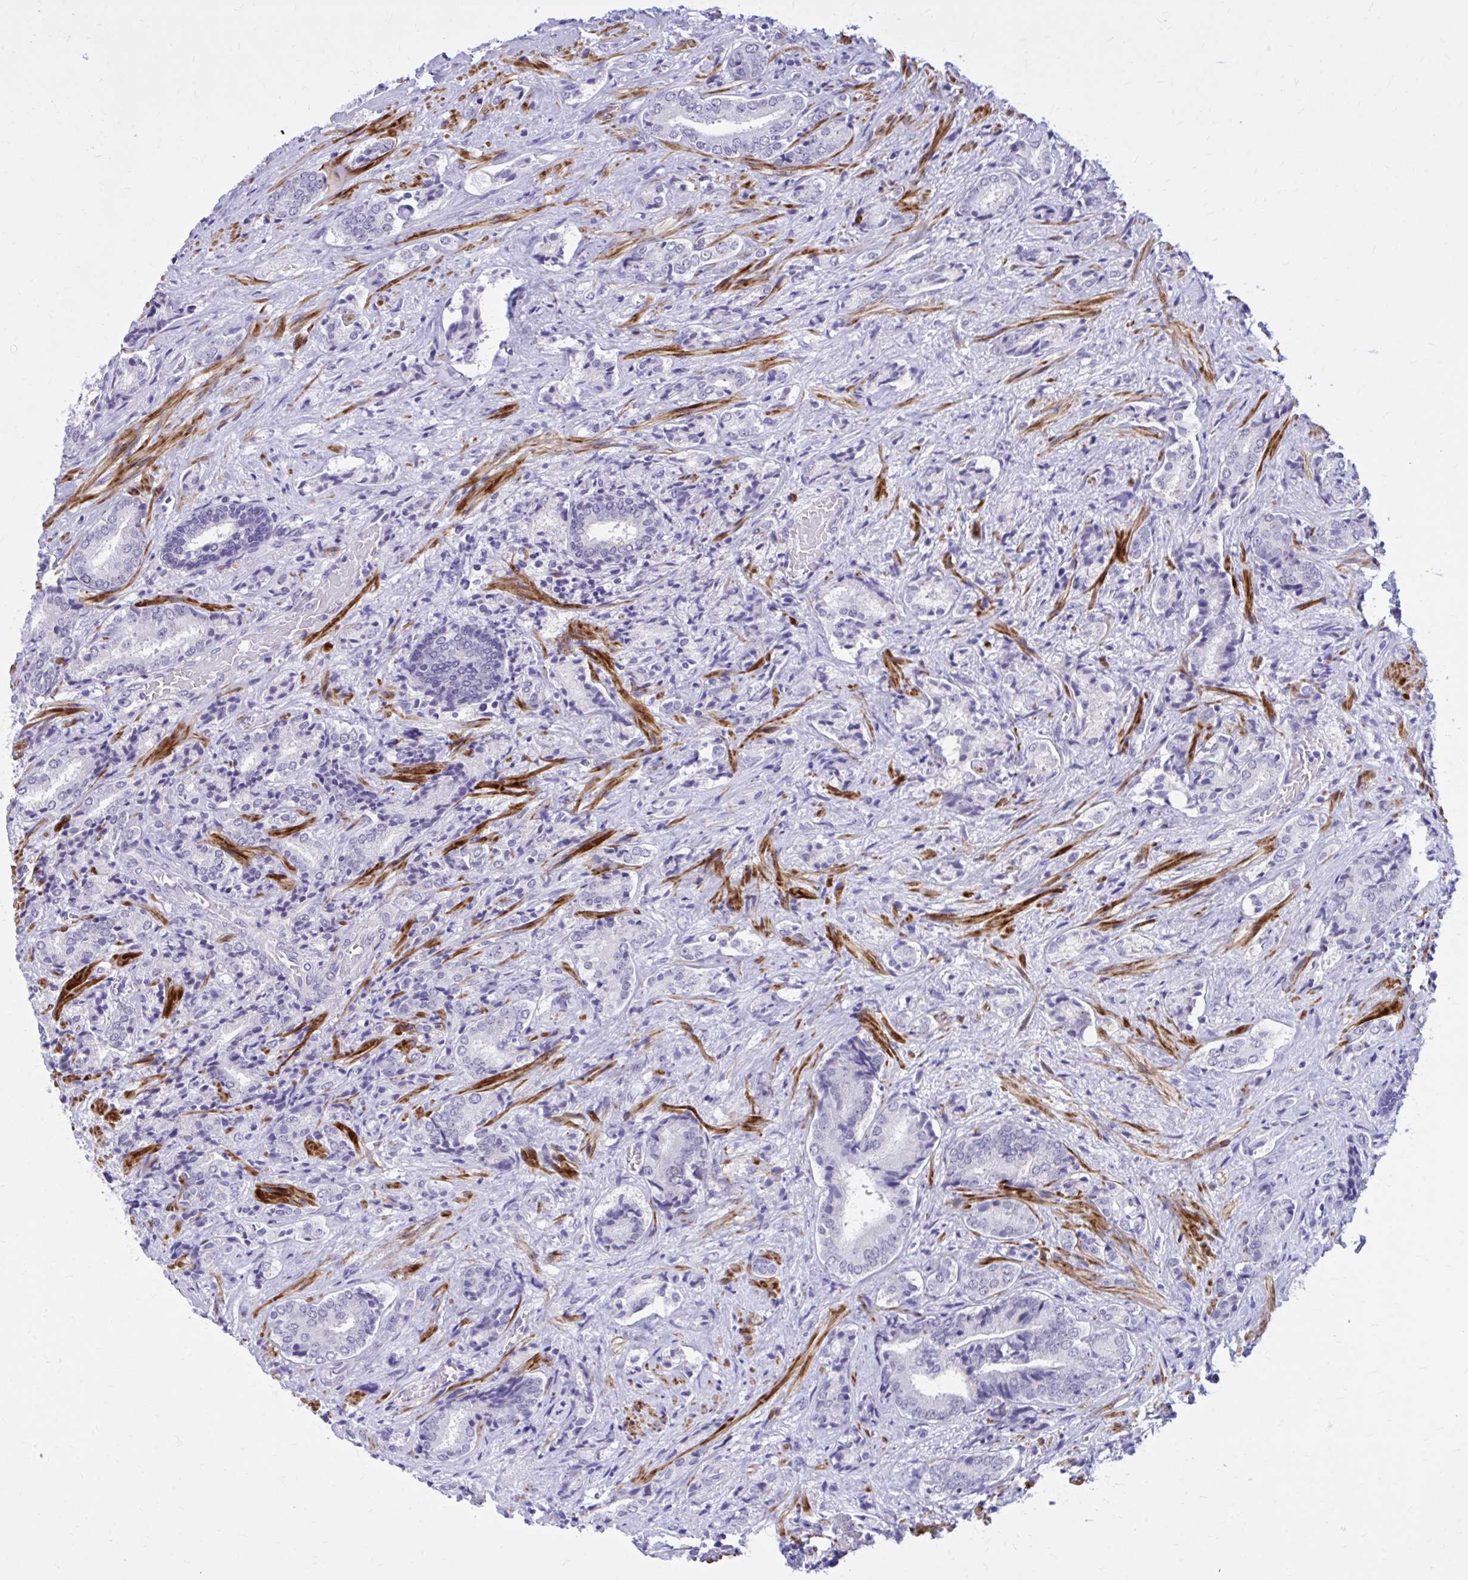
{"staining": {"intensity": "negative", "quantity": "none", "location": "none"}, "tissue": "prostate cancer", "cell_type": "Tumor cells", "image_type": "cancer", "snomed": [{"axis": "morphology", "description": "Adenocarcinoma, High grade"}, {"axis": "topography", "description": "Prostate"}], "caption": "This is an immunohistochemistry histopathology image of human adenocarcinoma (high-grade) (prostate). There is no staining in tumor cells.", "gene": "ZBTB25", "patient": {"sex": "male", "age": 62}}